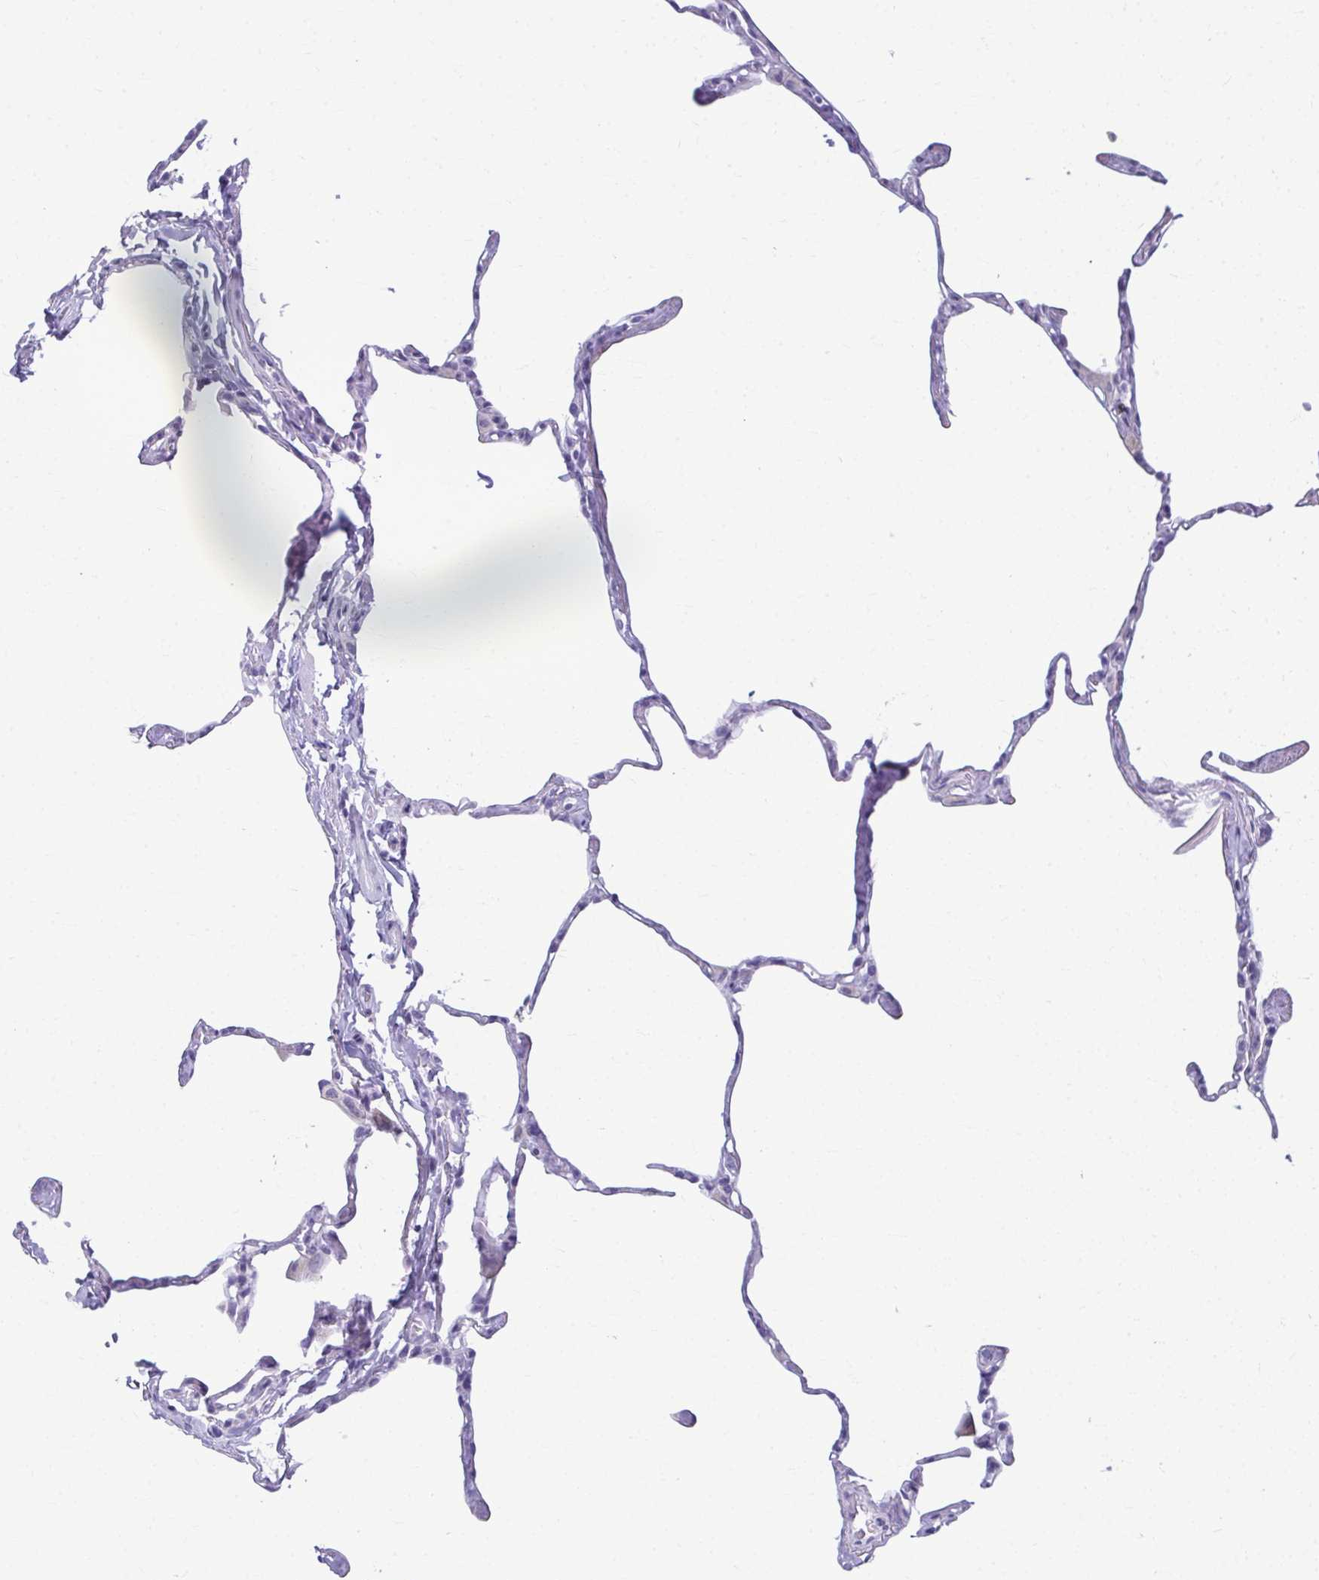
{"staining": {"intensity": "negative", "quantity": "none", "location": "none"}, "tissue": "lung", "cell_type": "Alveolar cells", "image_type": "normal", "snomed": [{"axis": "morphology", "description": "Normal tissue, NOS"}, {"axis": "topography", "description": "Lung"}], "caption": "This is an IHC micrograph of benign human lung. There is no positivity in alveolar cells.", "gene": "SERPINI1", "patient": {"sex": "male", "age": 65}}